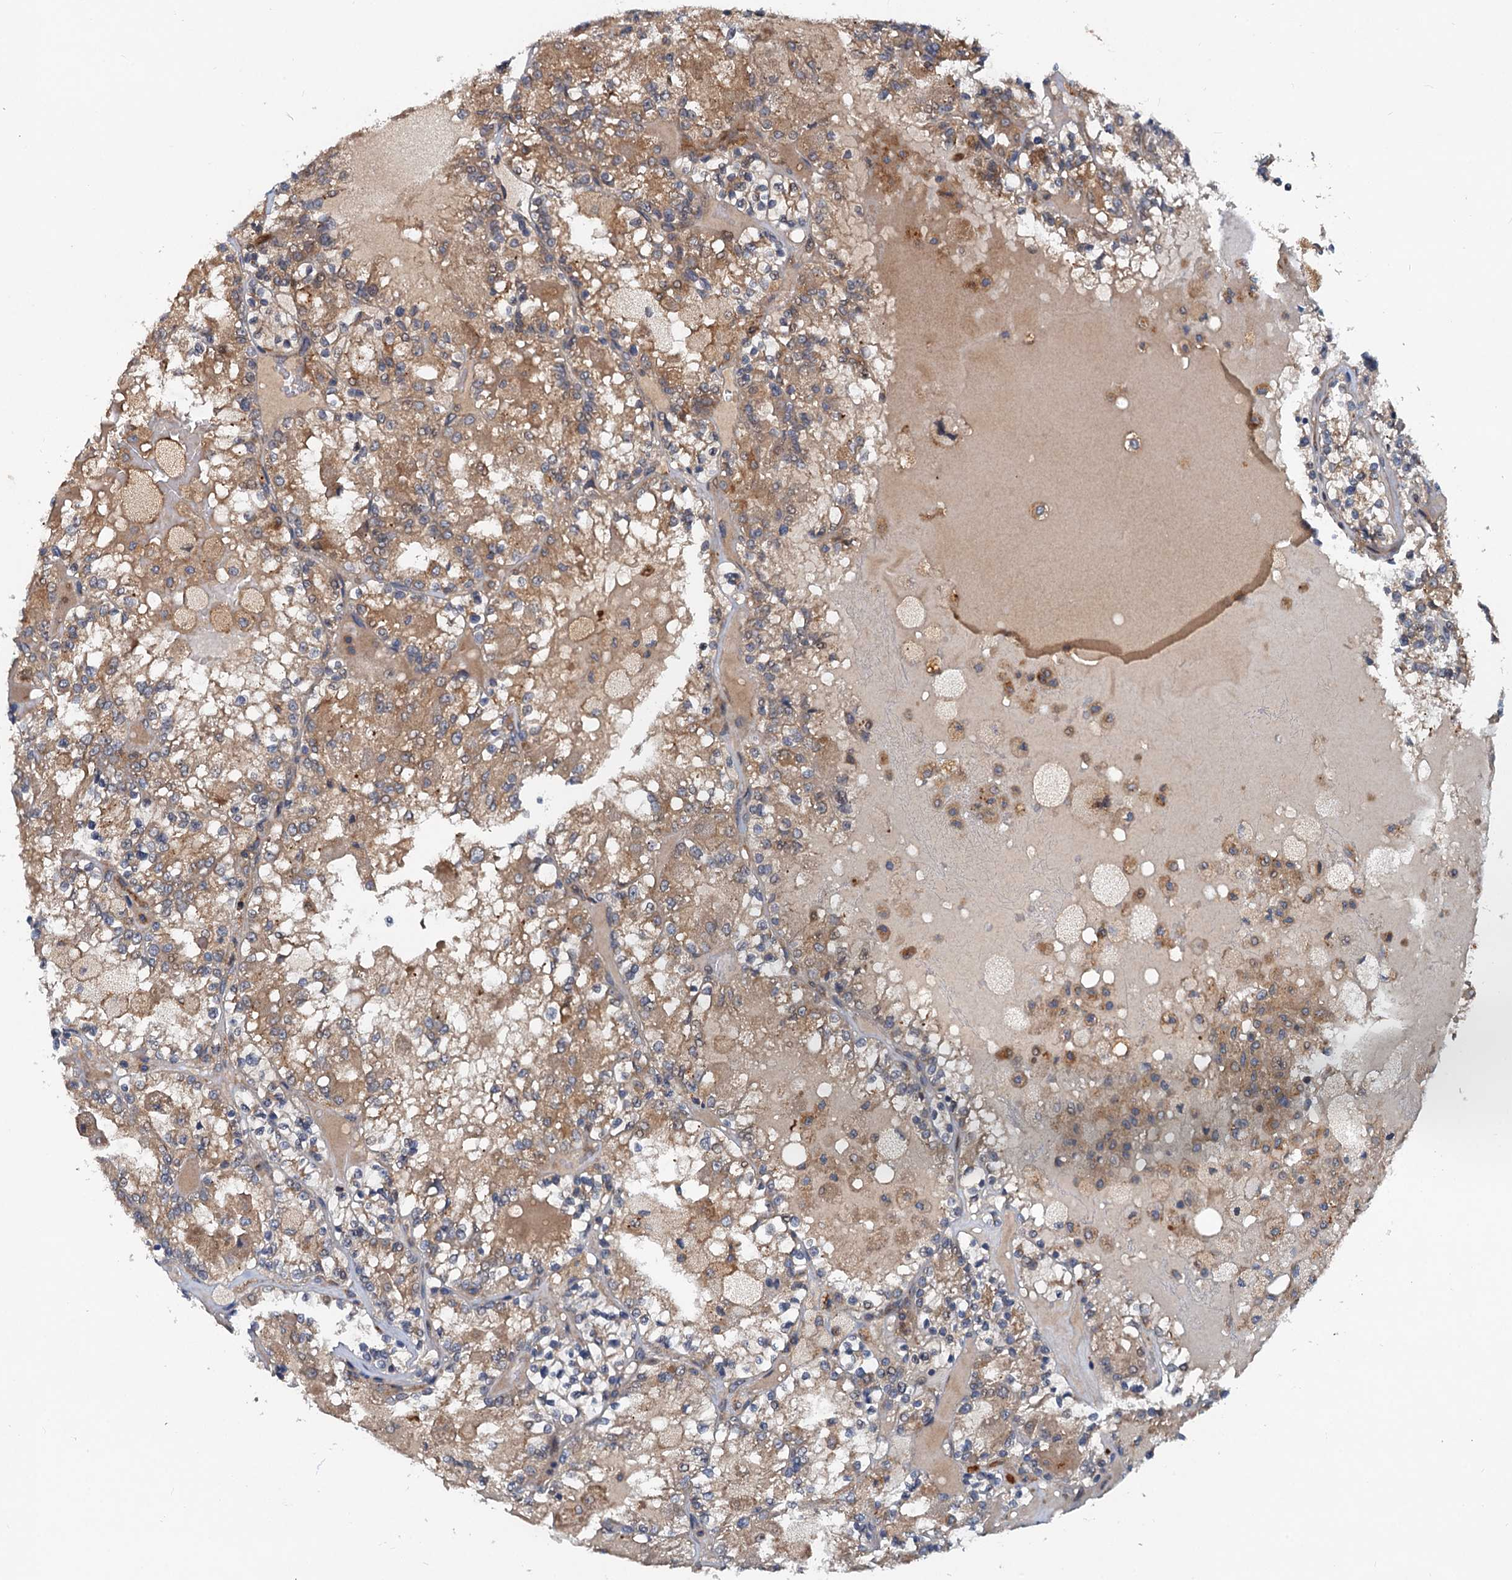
{"staining": {"intensity": "moderate", "quantity": ">75%", "location": "cytoplasmic/membranous"}, "tissue": "renal cancer", "cell_type": "Tumor cells", "image_type": "cancer", "snomed": [{"axis": "morphology", "description": "Adenocarcinoma, NOS"}, {"axis": "topography", "description": "Kidney"}], "caption": "Brown immunohistochemical staining in renal adenocarcinoma displays moderate cytoplasmic/membranous positivity in about >75% of tumor cells. The staining is performed using DAB (3,3'-diaminobenzidine) brown chromogen to label protein expression. The nuclei are counter-stained blue using hematoxylin.", "gene": "EFL1", "patient": {"sex": "female", "age": 56}}